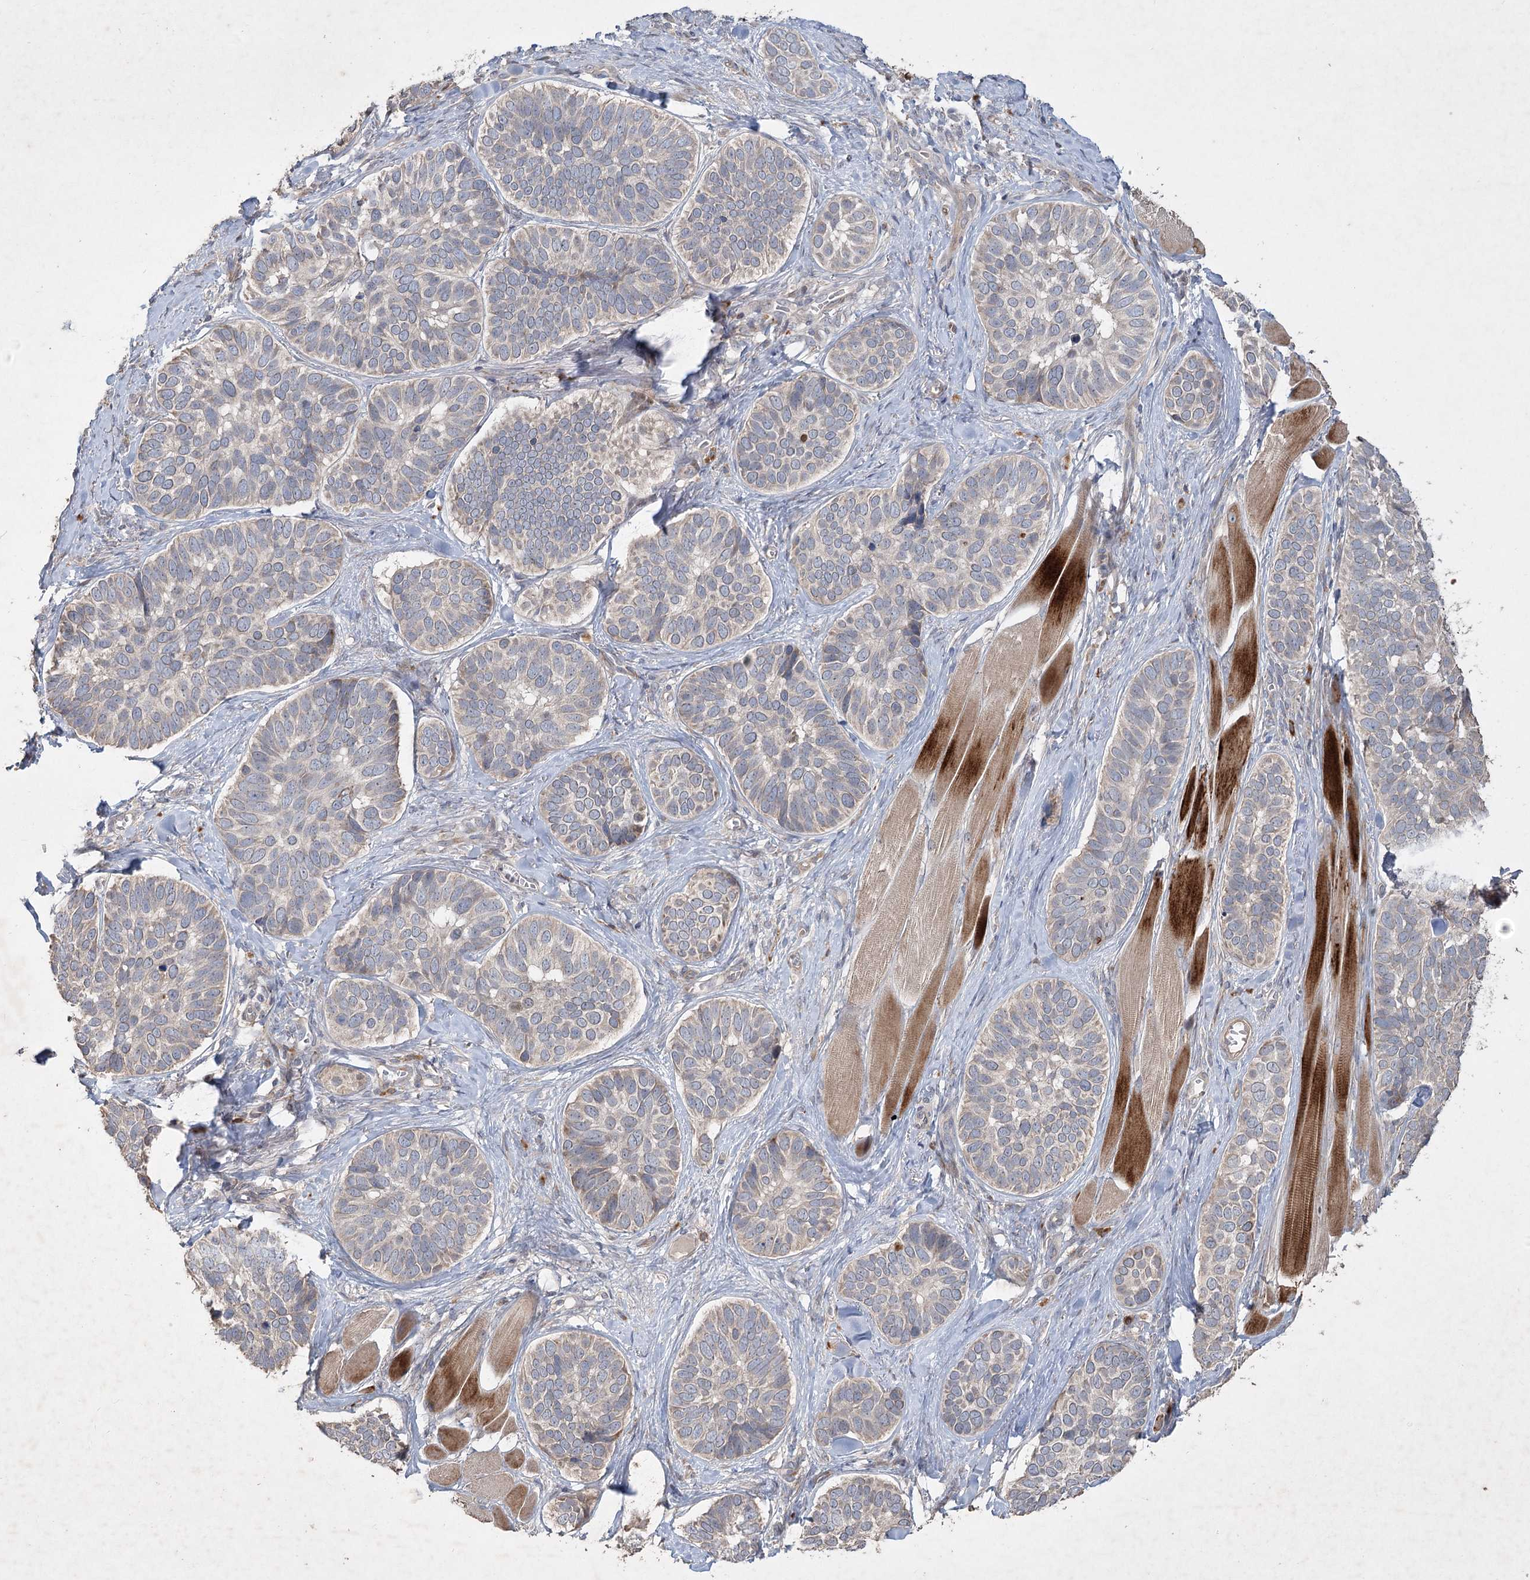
{"staining": {"intensity": "weak", "quantity": "<25%", "location": "cytoplasmic/membranous"}, "tissue": "skin cancer", "cell_type": "Tumor cells", "image_type": "cancer", "snomed": [{"axis": "morphology", "description": "Basal cell carcinoma"}, {"axis": "topography", "description": "Skin"}], "caption": "Tumor cells are negative for brown protein staining in skin cancer (basal cell carcinoma).", "gene": "IRAK1BP1", "patient": {"sex": "male", "age": 62}}